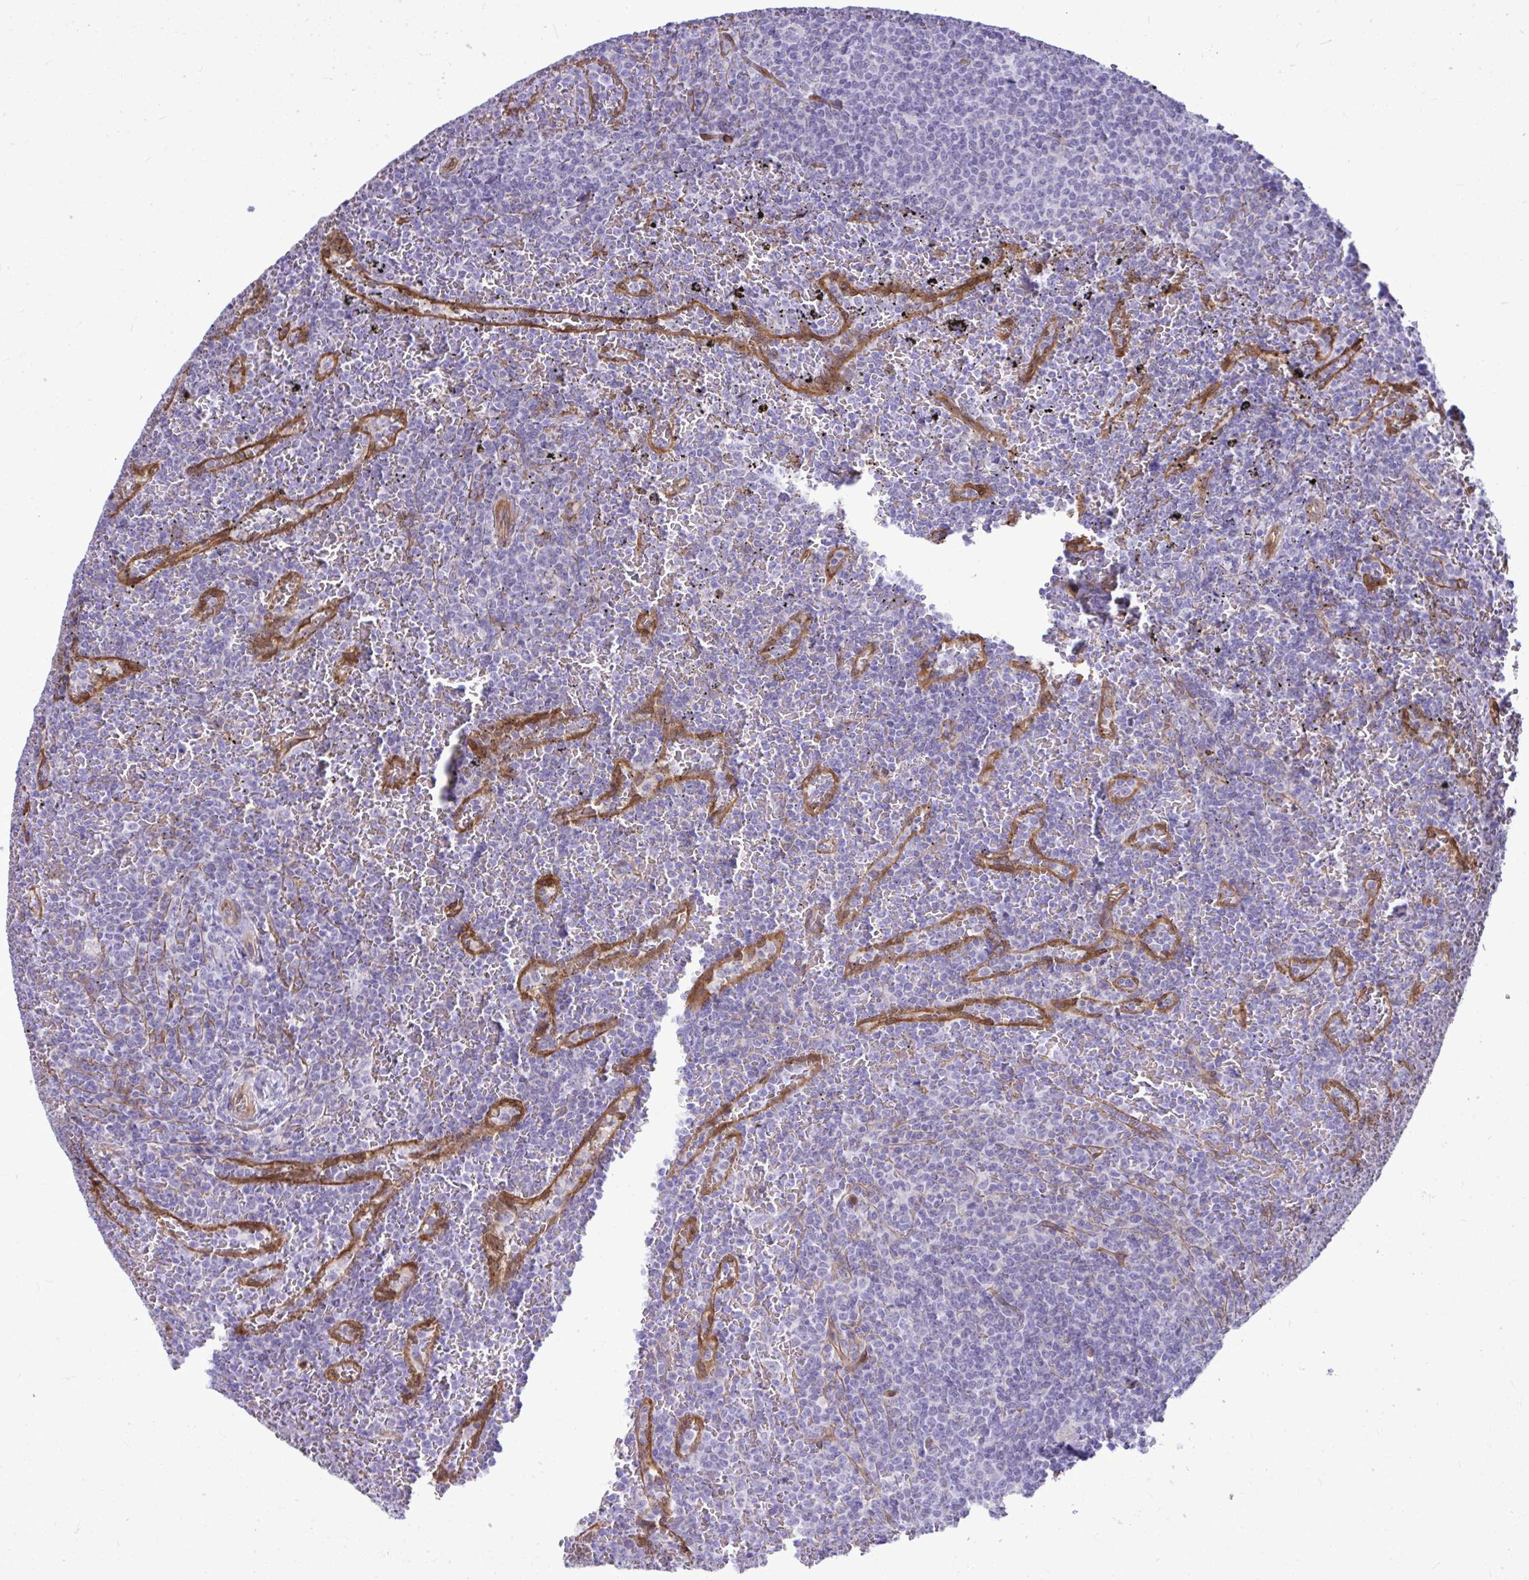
{"staining": {"intensity": "negative", "quantity": "none", "location": "none"}, "tissue": "lymphoma", "cell_type": "Tumor cells", "image_type": "cancer", "snomed": [{"axis": "morphology", "description": "Malignant lymphoma, non-Hodgkin's type, Low grade"}, {"axis": "topography", "description": "Spleen"}], "caption": "DAB immunohistochemical staining of low-grade malignant lymphoma, non-Hodgkin's type shows no significant positivity in tumor cells.", "gene": "LIMS2", "patient": {"sex": "female", "age": 77}}